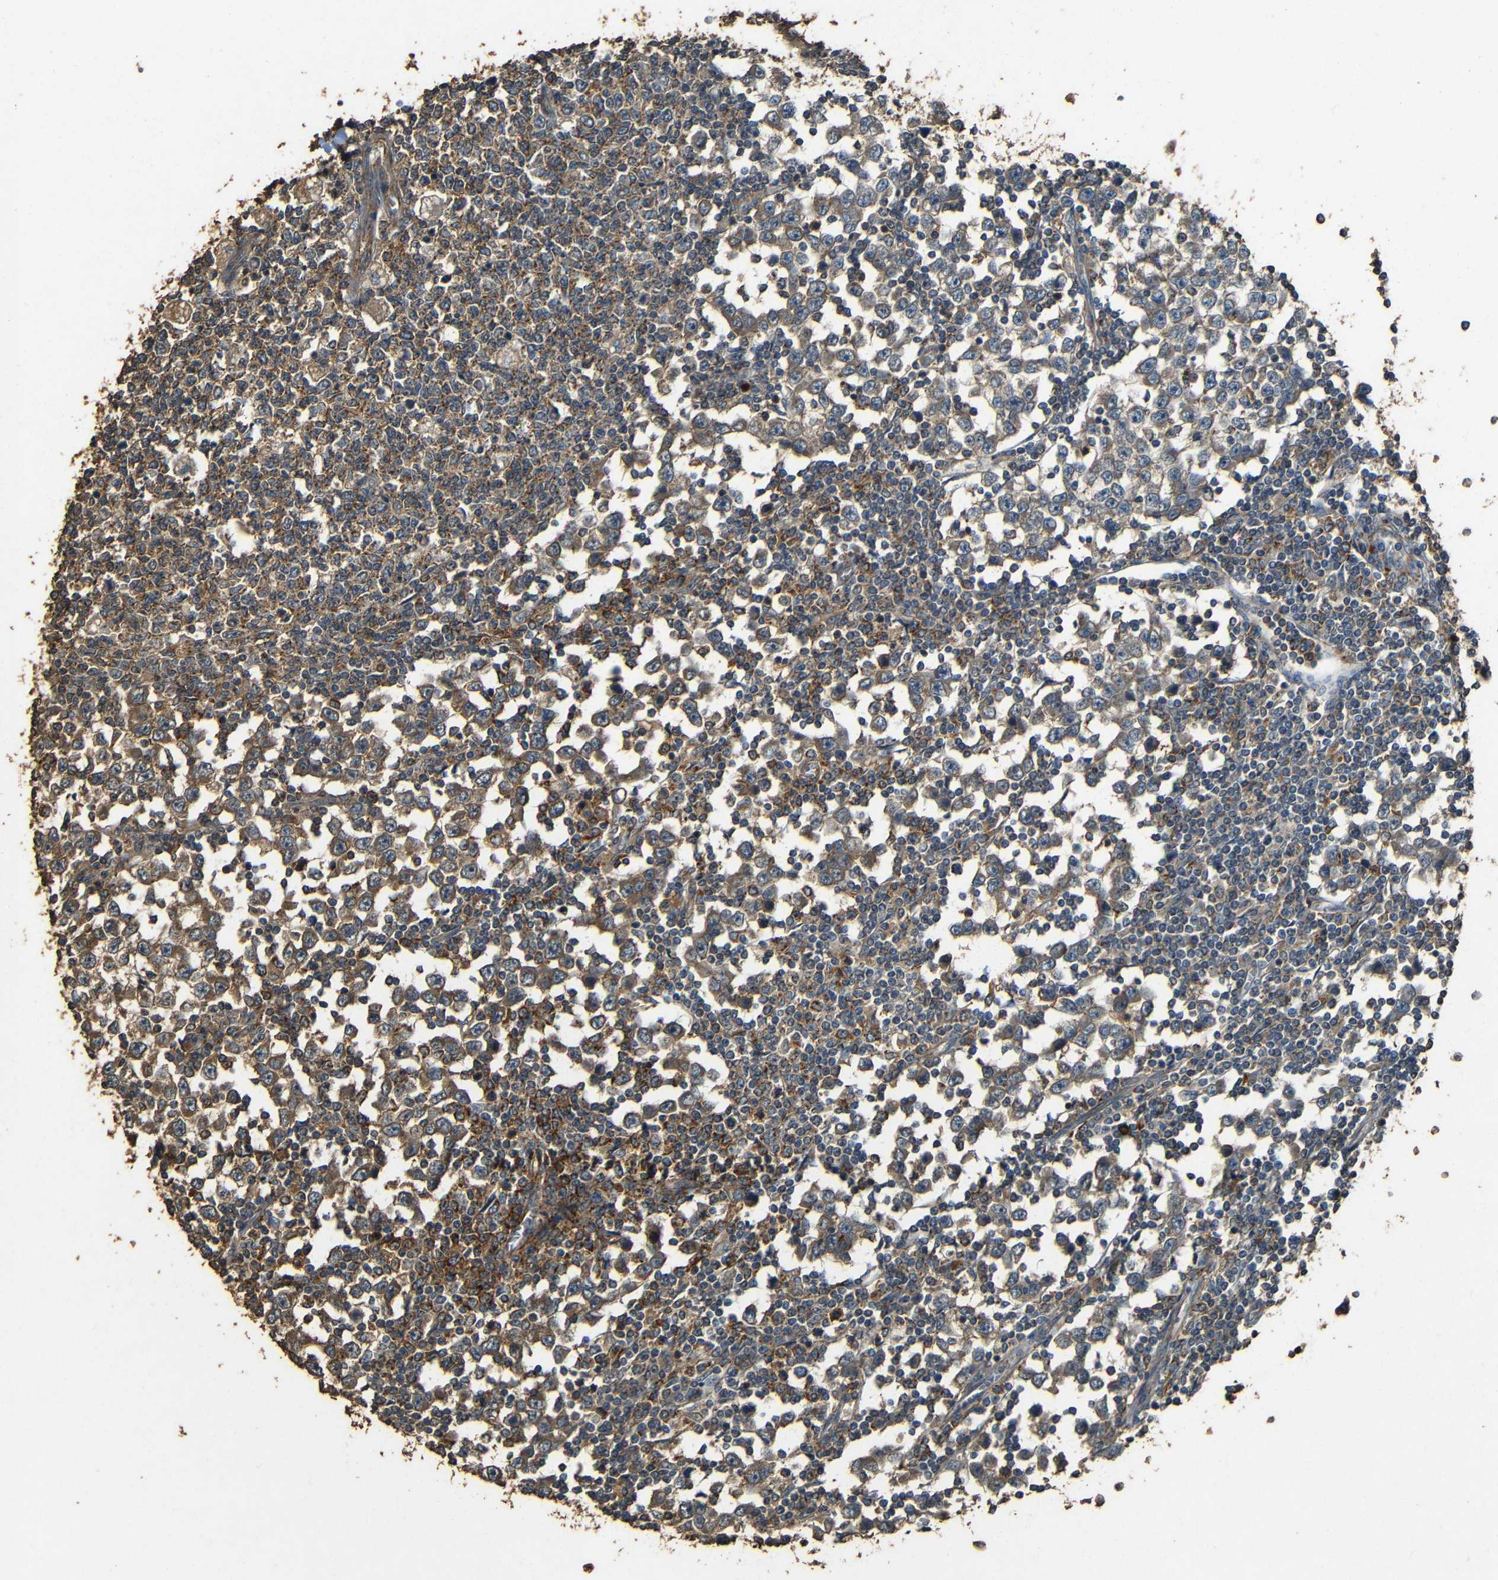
{"staining": {"intensity": "moderate", "quantity": "25%-75%", "location": "cytoplasmic/membranous"}, "tissue": "testis cancer", "cell_type": "Tumor cells", "image_type": "cancer", "snomed": [{"axis": "morphology", "description": "Seminoma, NOS"}, {"axis": "topography", "description": "Testis"}], "caption": "Testis cancer (seminoma) stained for a protein shows moderate cytoplasmic/membranous positivity in tumor cells. The protein of interest is shown in brown color, while the nuclei are stained blue.", "gene": "PDE5A", "patient": {"sex": "male", "age": 65}}